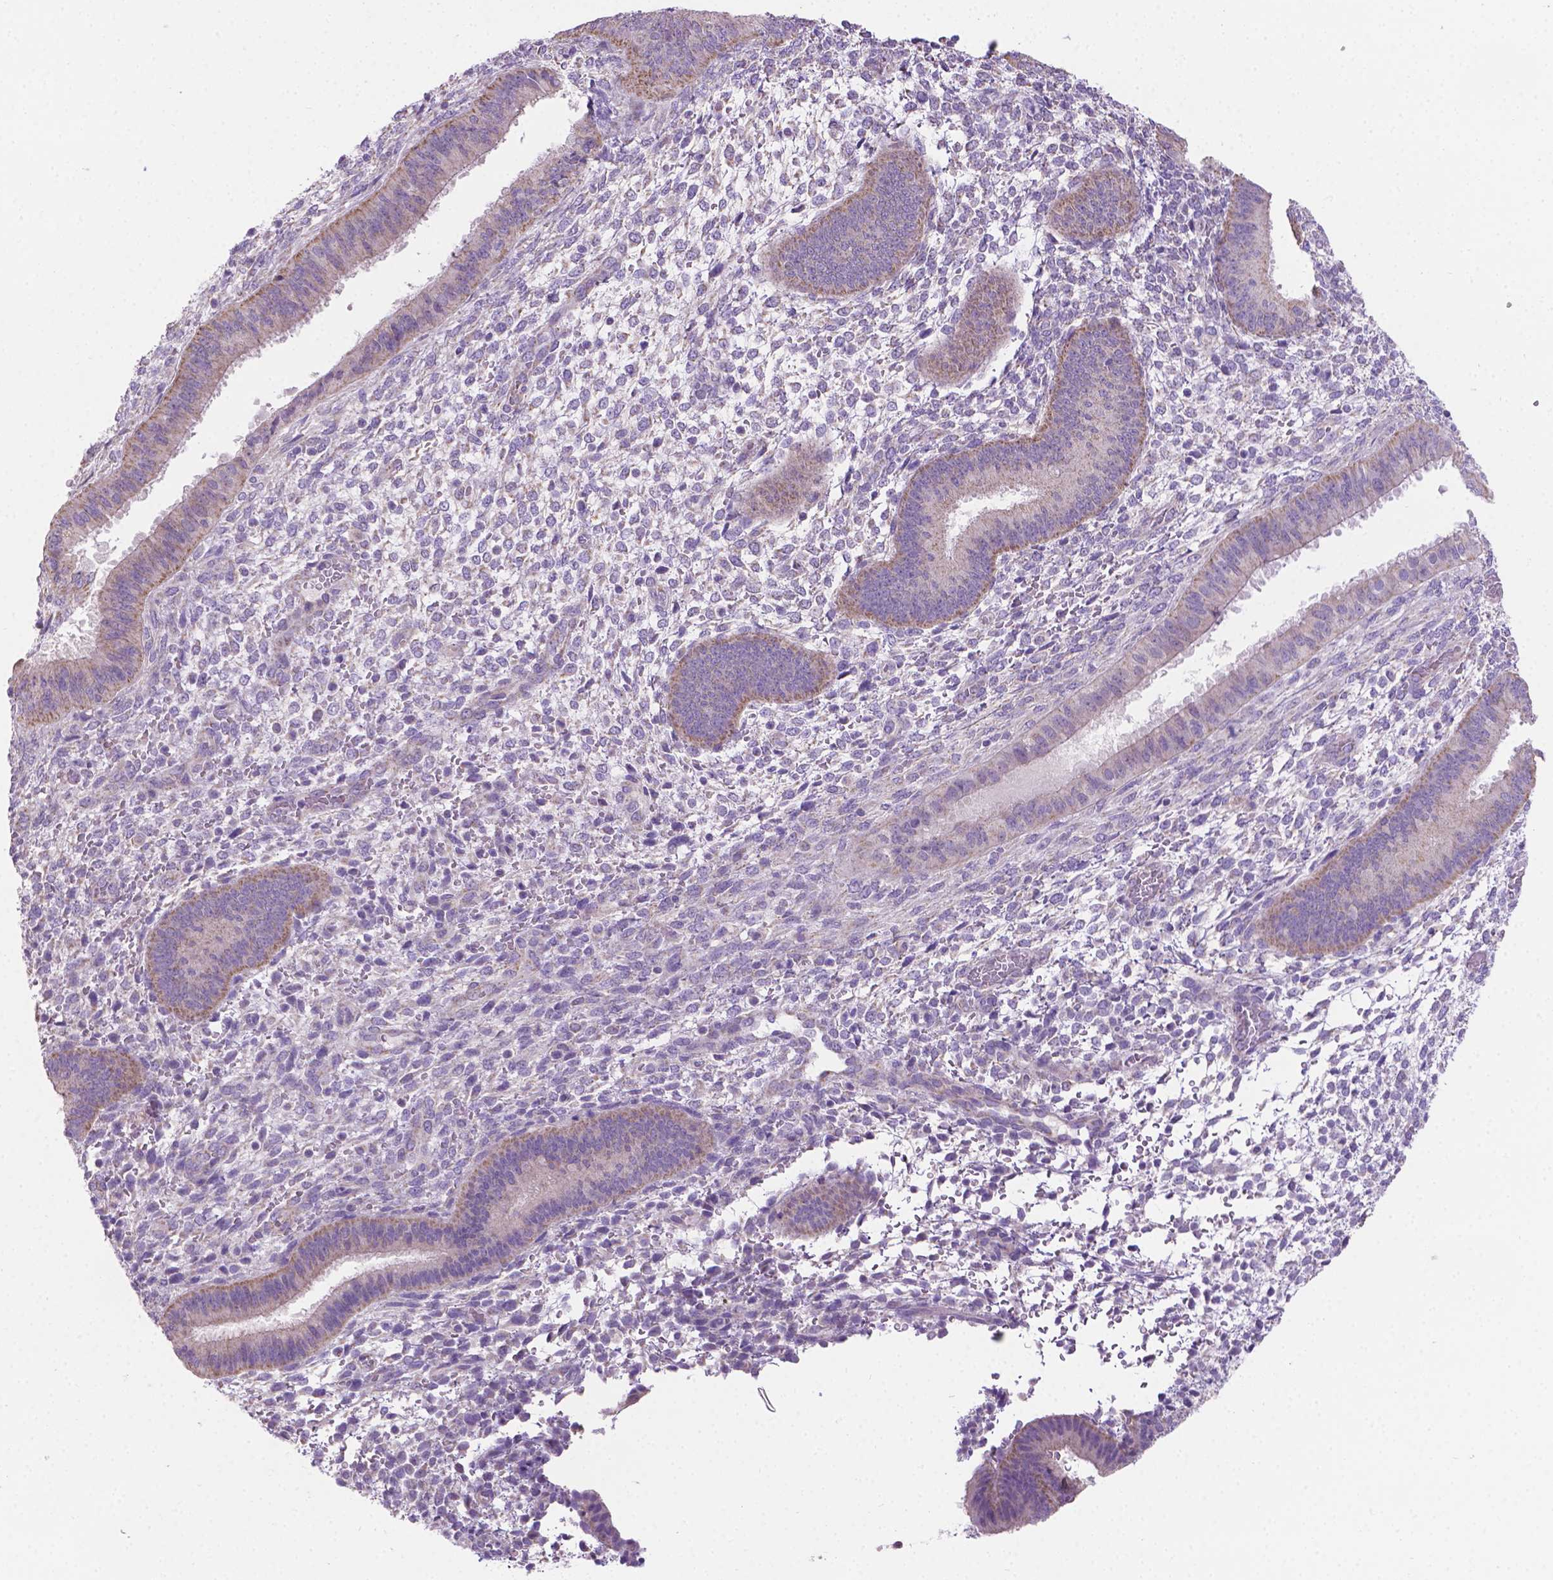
{"staining": {"intensity": "negative", "quantity": "none", "location": "none"}, "tissue": "endometrium", "cell_type": "Cells in endometrial stroma", "image_type": "normal", "snomed": [{"axis": "morphology", "description": "Normal tissue, NOS"}, {"axis": "topography", "description": "Endometrium"}], "caption": "Immunohistochemistry of unremarkable human endometrium demonstrates no positivity in cells in endometrial stroma. Brightfield microscopy of IHC stained with DAB (3,3'-diaminobenzidine) (brown) and hematoxylin (blue), captured at high magnification.", "gene": "CSPG5", "patient": {"sex": "female", "age": 39}}